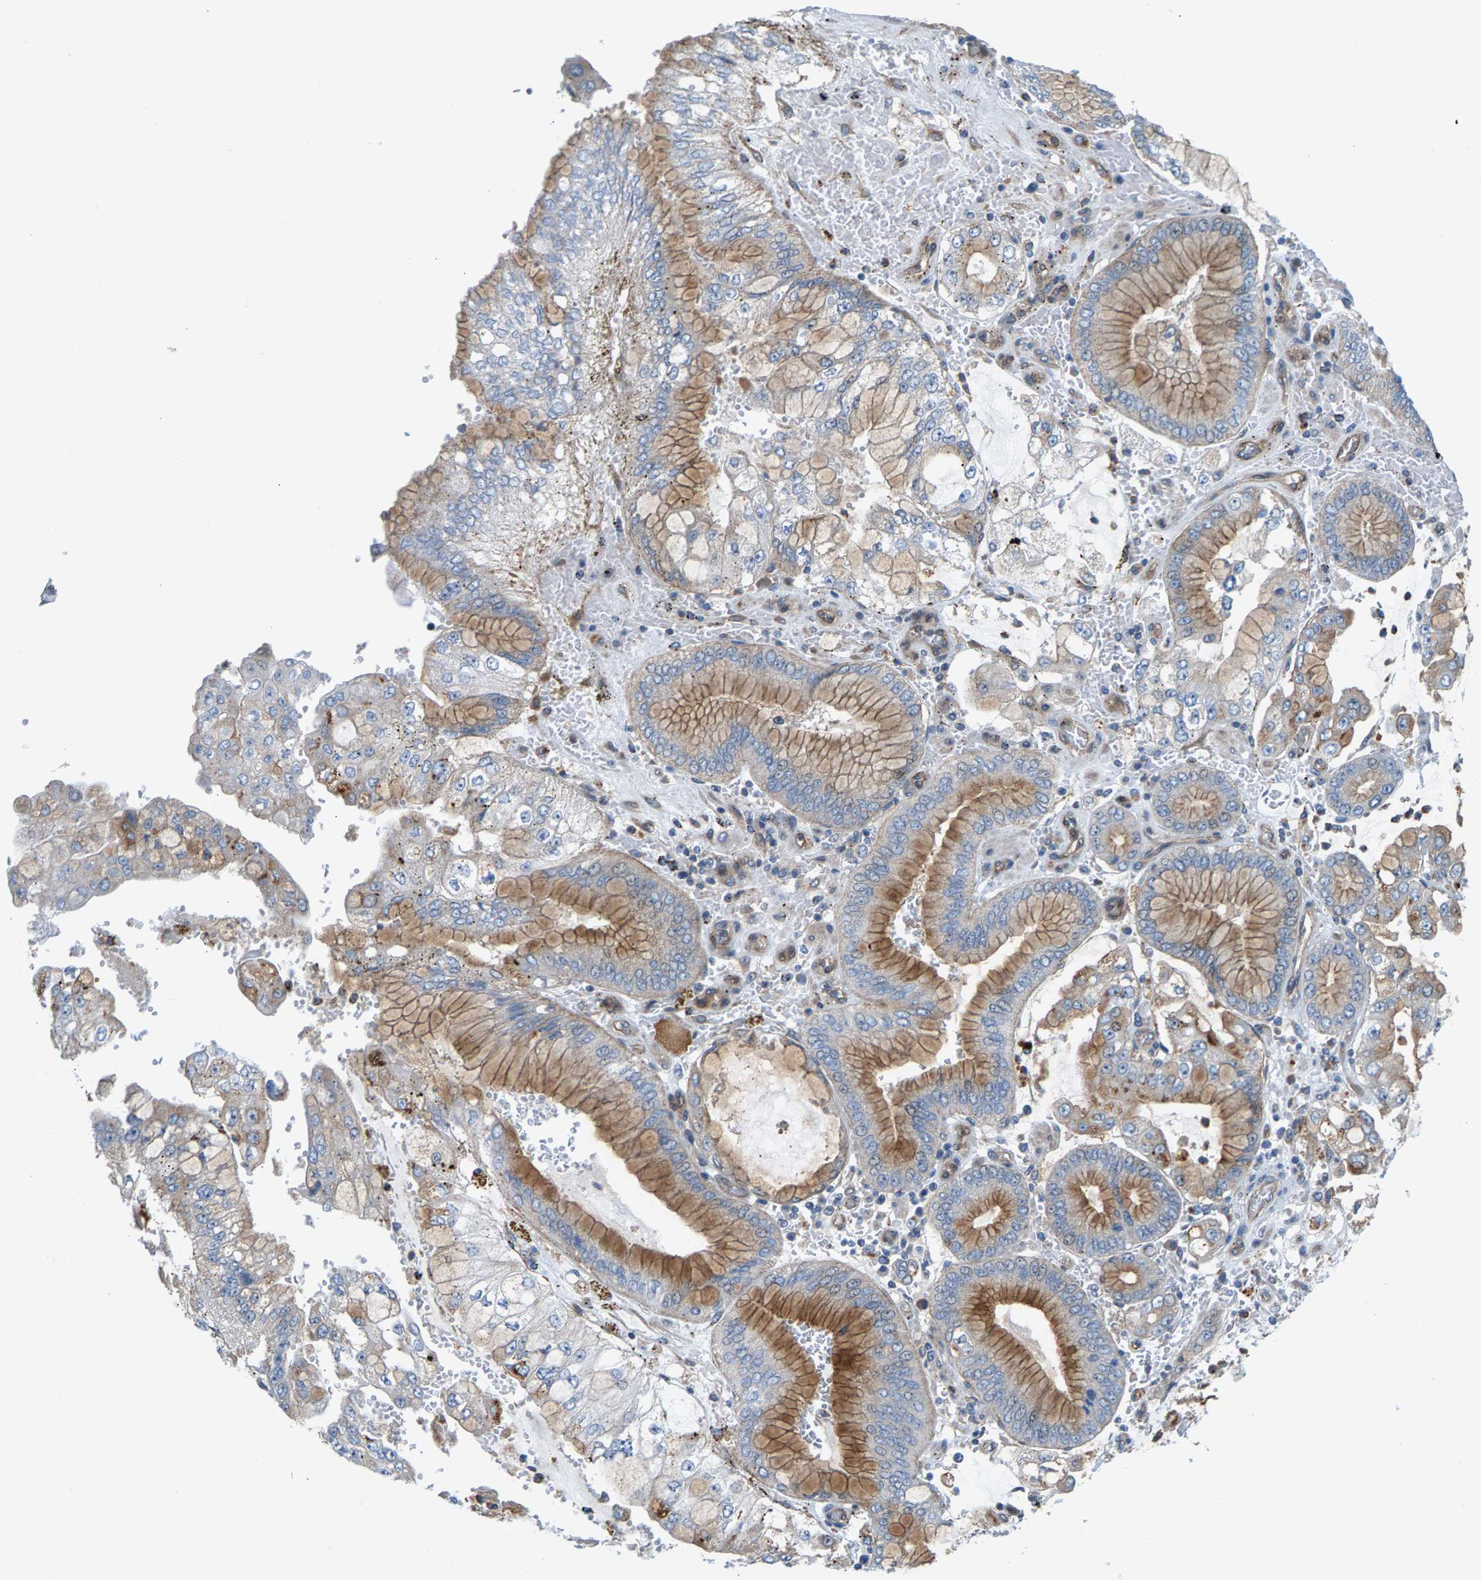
{"staining": {"intensity": "moderate", "quantity": "25%-75%", "location": "cytoplasmic/membranous"}, "tissue": "stomach cancer", "cell_type": "Tumor cells", "image_type": "cancer", "snomed": [{"axis": "morphology", "description": "Adenocarcinoma, NOS"}, {"axis": "topography", "description": "Stomach"}], "caption": "The immunohistochemical stain labels moderate cytoplasmic/membranous positivity in tumor cells of stomach cancer (adenocarcinoma) tissue.", "gene": "PDCL", "patient": {"sex": "male", "age": 76}}